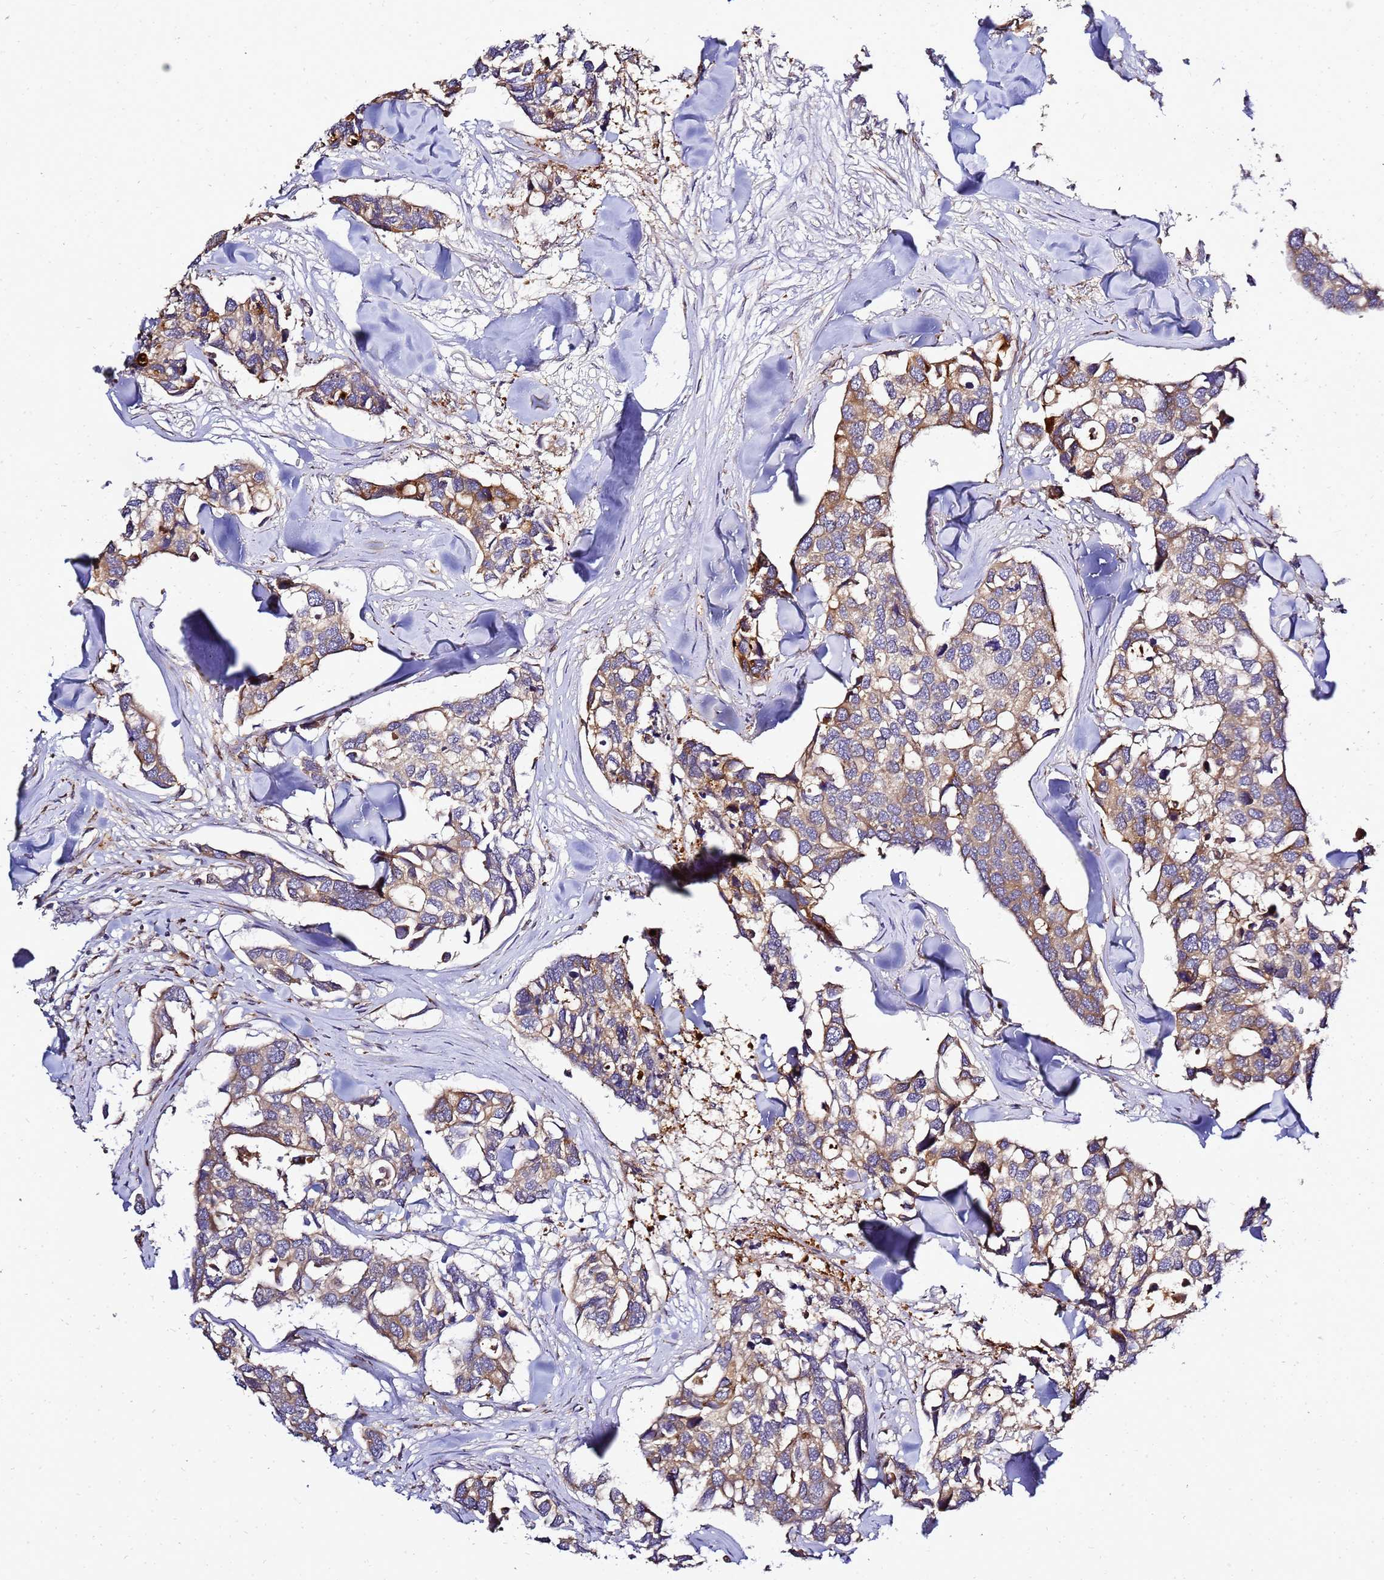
{"staining": {"intensity": "moderate", "quantity": ">75%", "location": "cytoplasmic/membranous"}, "tissue": "breast cancer", "cell_type": "Tumor cells", "image_type": "cancer", "snomed": [{"axis": "morphology", "description": "Duct carcinoma"}, {"axis": "topography", "description": "Breast"}], "caption": "Invasive ductal carcinoma (breast) tissue shows moderate cytoplasmic/membranous expression in approximately >75% of tumor cells, visualized by immunohistochemistry.", "gene": "ADPGK", "patient": {"sex": "female", "age": 83}}